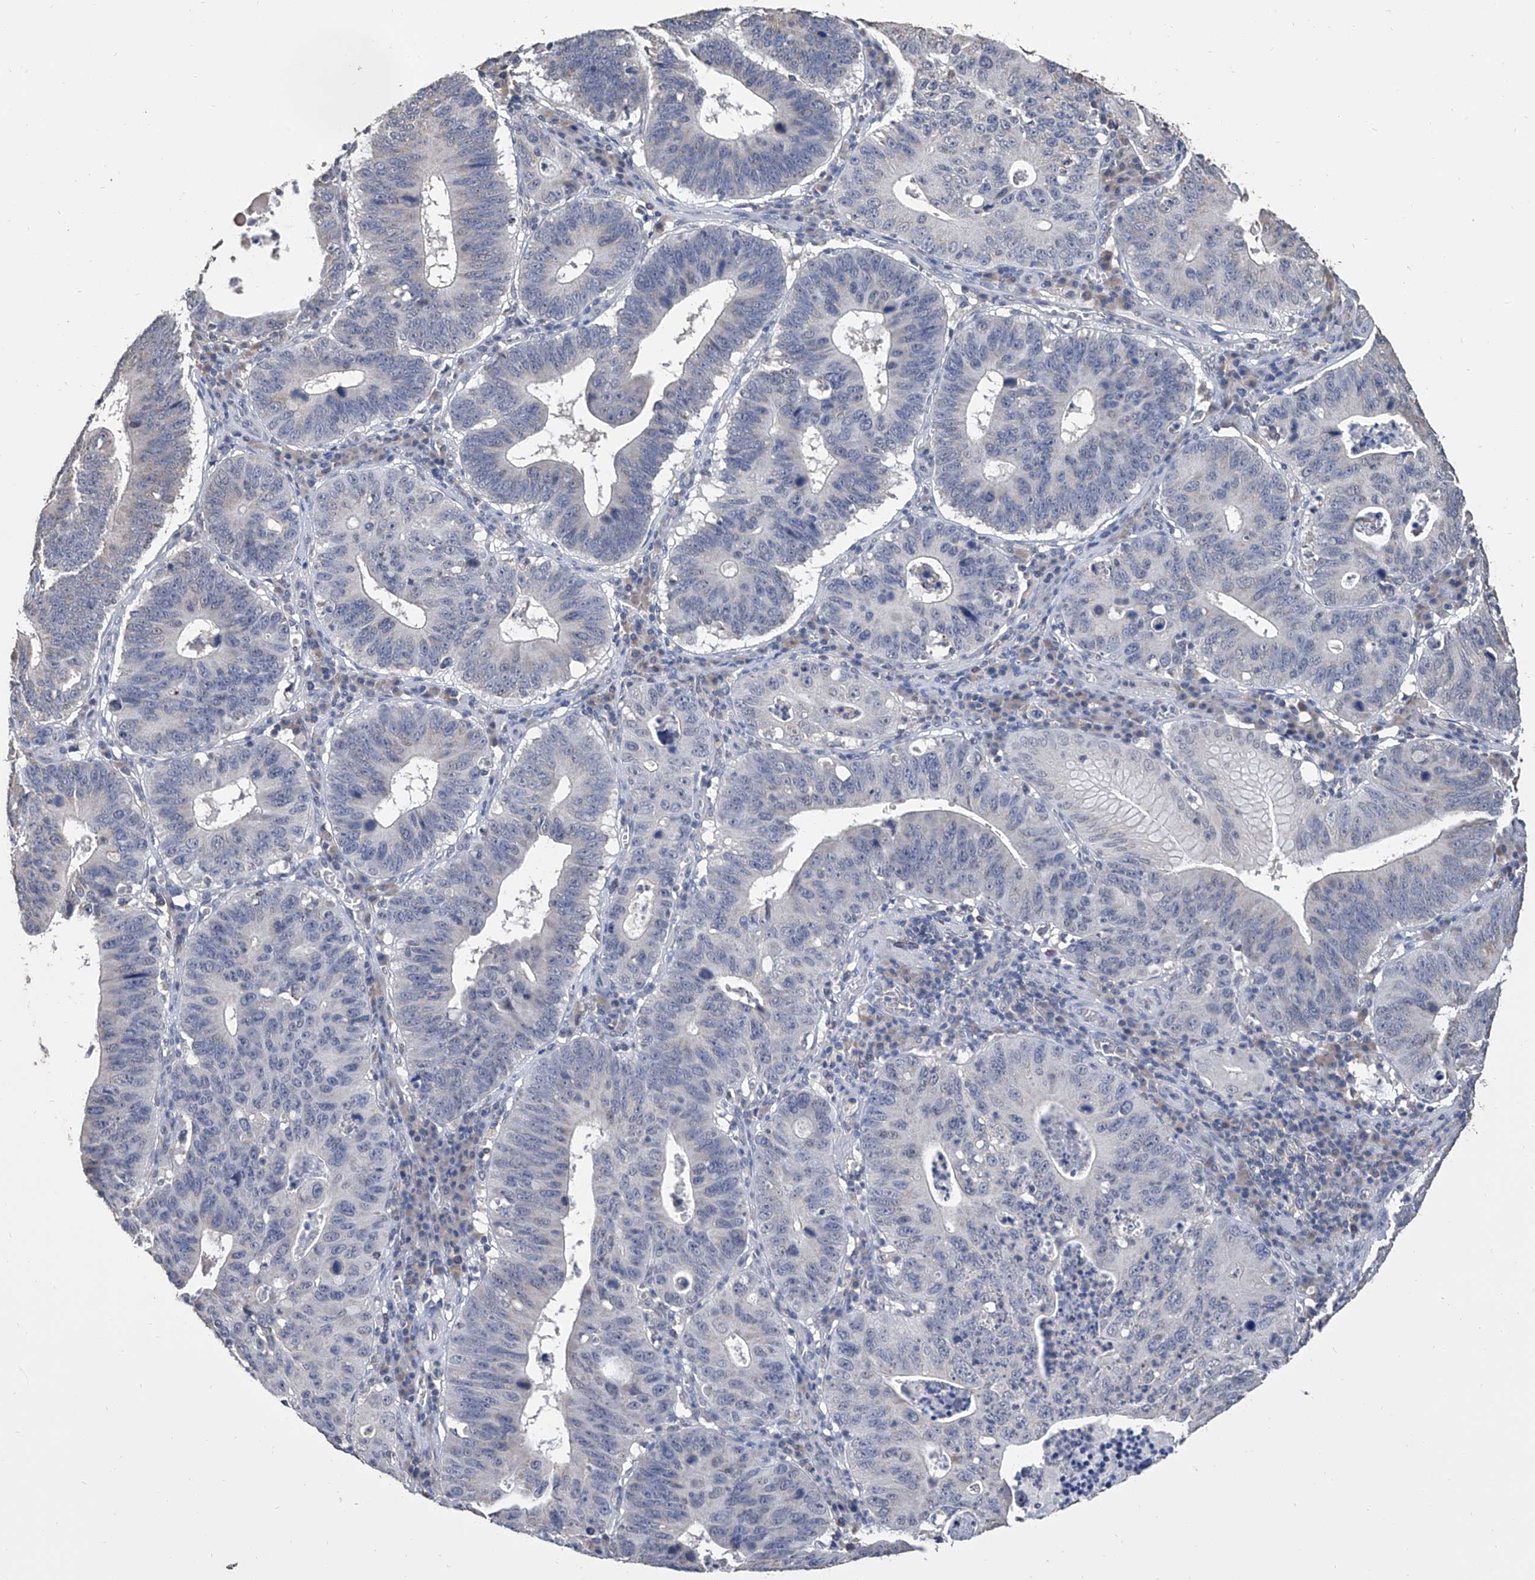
{"staining": {"intensity": "negative", "quantity": "none", "location": "none"}, "tissue": "stomach cancer", "cell_type": "Tumor cells", "image_type": "cancer", "snomed": [{"axis": "morphology", "description": "Adenocarcinoma, NOS"}, {"axis": "topography", "description": "Stomach"}], "caption": "There is no significant staining in tumor cells of stomach cancer. (DAB immunohistochemistry (IHC), high magnification).", "gene": "GPT", "patient": {"sex": "male", "age": 59}}